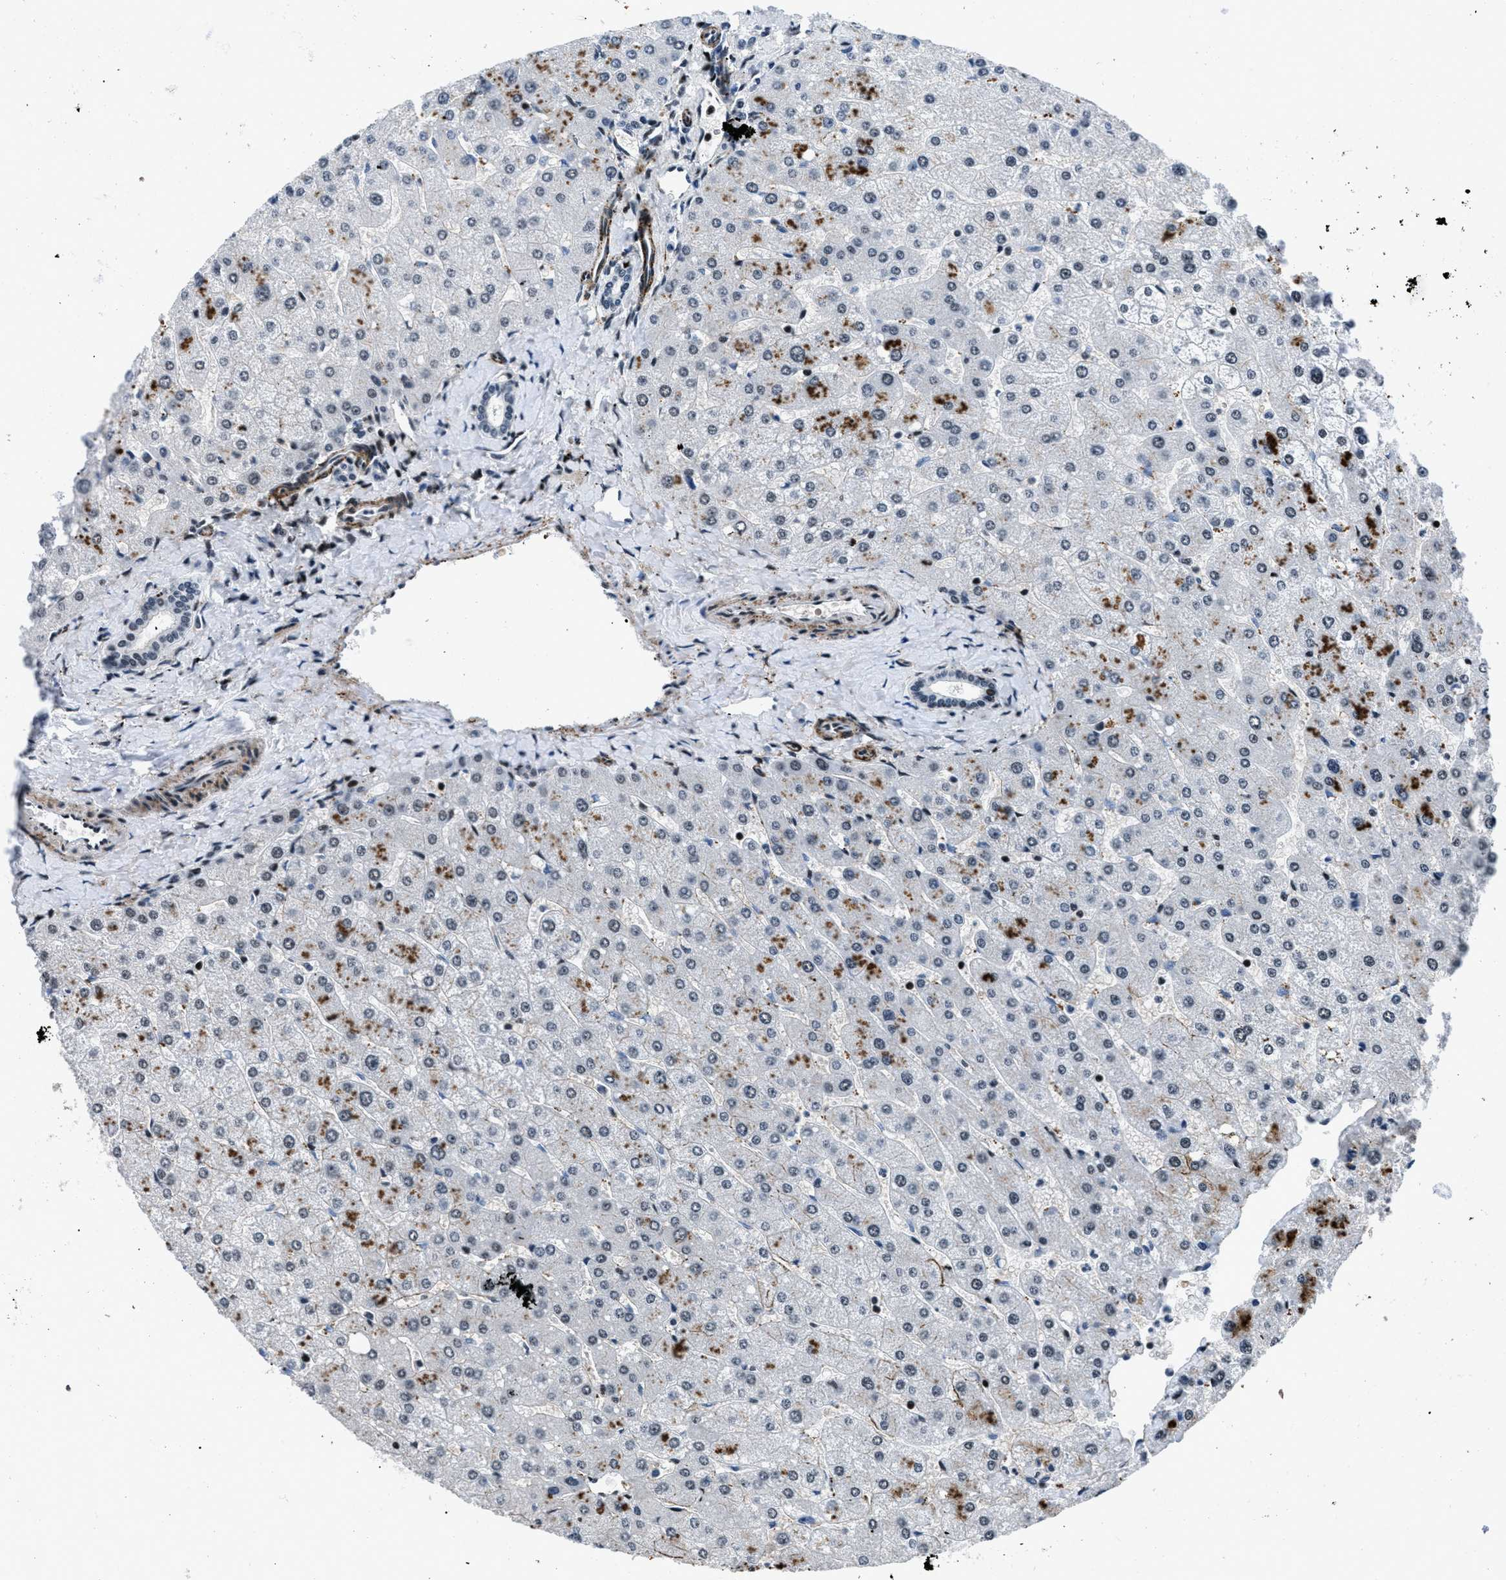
{"staining": {"intensity": "moderate", "quantity": "<25%", "location": "nuclear"}, "tissue": "liver", "cell_type": "Cholangiocytes", "image_type": "normal", "snomed": [{"axis": "morphology", "description": "Normal tissue, NOS"}, {"axis": "topography", "description": "Liver"}], "caption": "Benign liver demonstrates moderate nuclear staining in about <25% of cholangiocytes, visualized by immunohistochemistry.", "gene": "SMARCB1", "patient": {"sex": "male", "age": 55}}